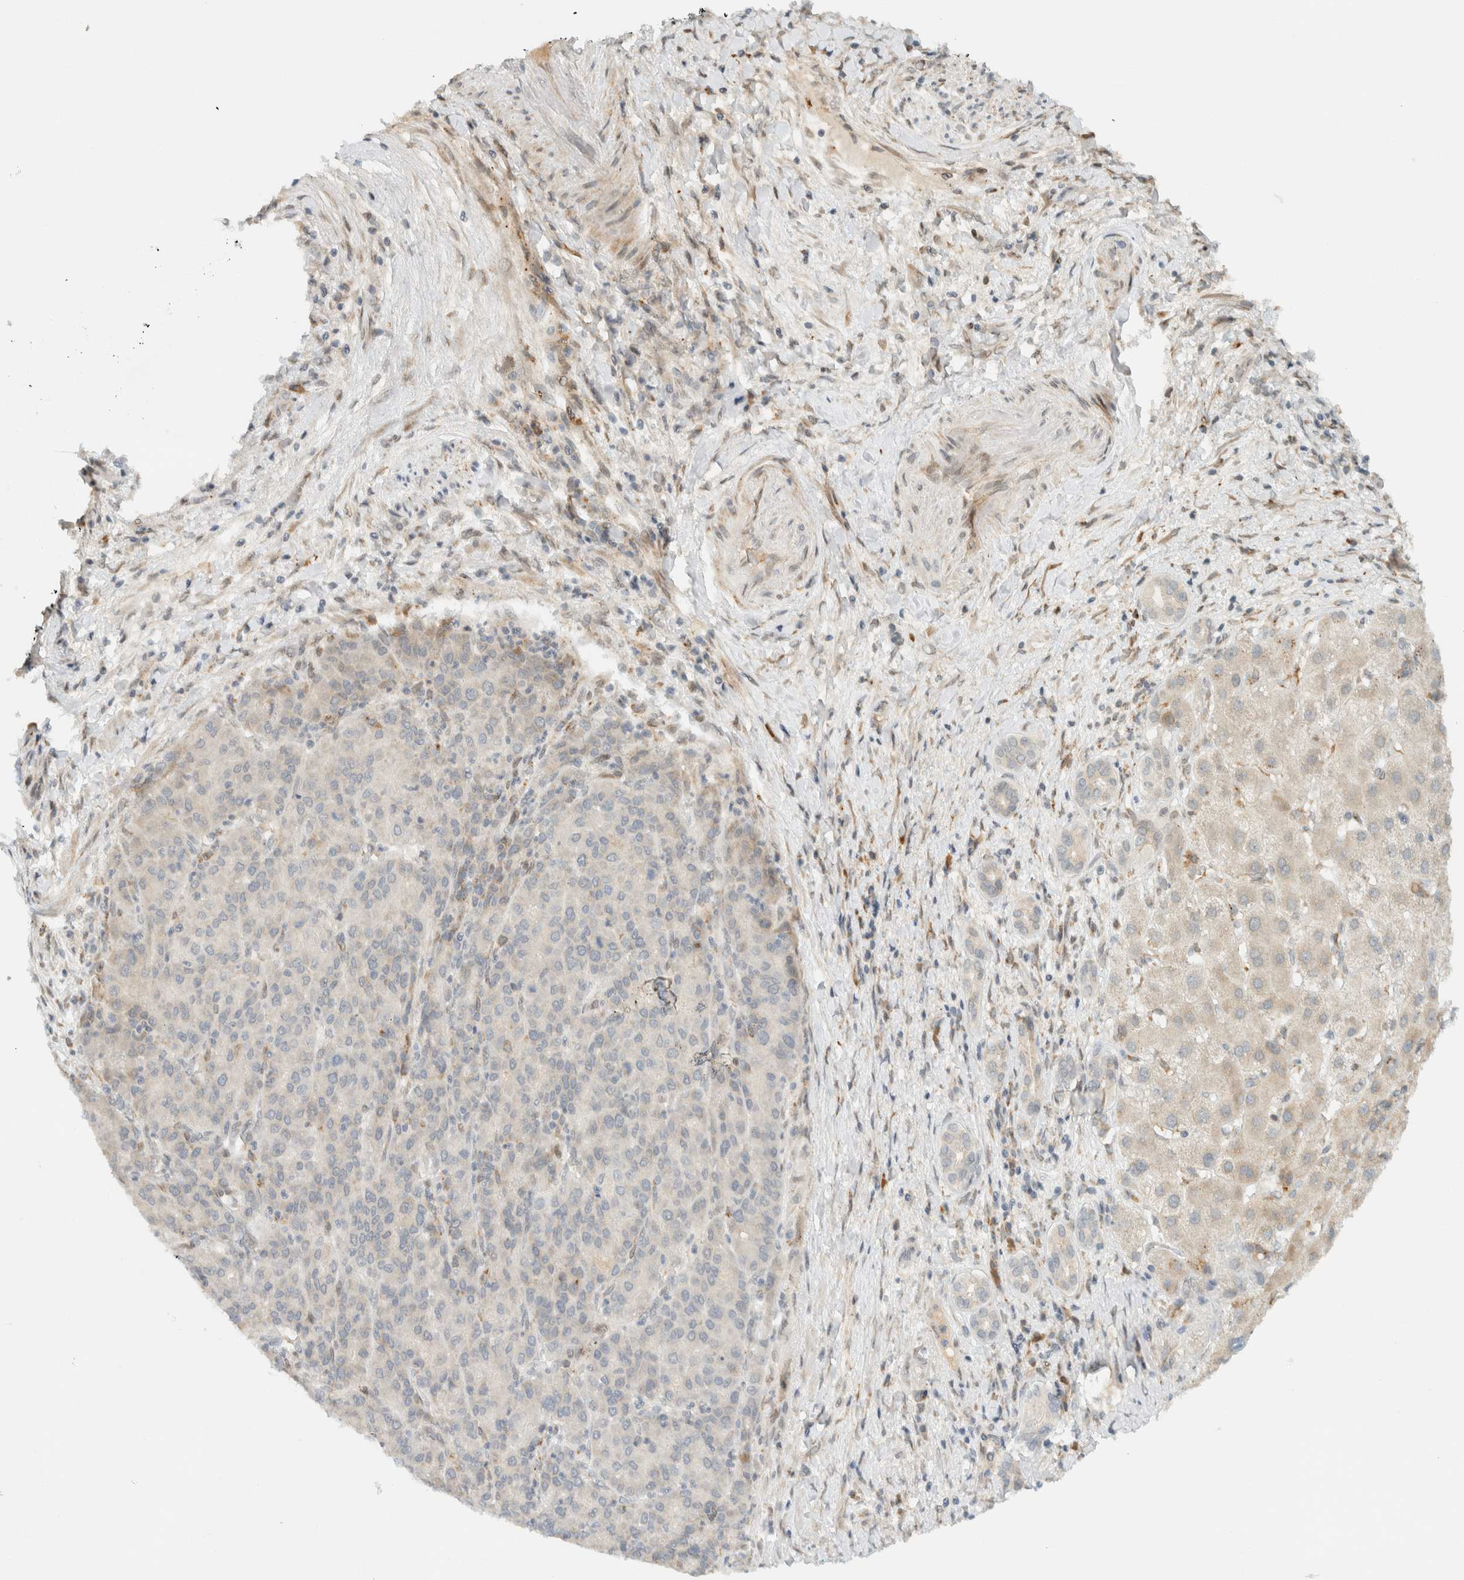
{"staining": {"intensity": "negative", "quantity": "none", "location": "none"}, "tissue": "liver cancer", "cell_type": "Tumor cells", "image_type": "cancer", "snomed": [{"axis": "morphology", "description": "Carcinoma, Hepatocellular, NOS"}, {"axis": "topography", "description": "Liver"}], "caption": "There is no significant positivity in tumor cells of hepatocellular carcinoma (liver).", "gene": "ITPRID1", "patient": {"sex": "male", "age": 65}}